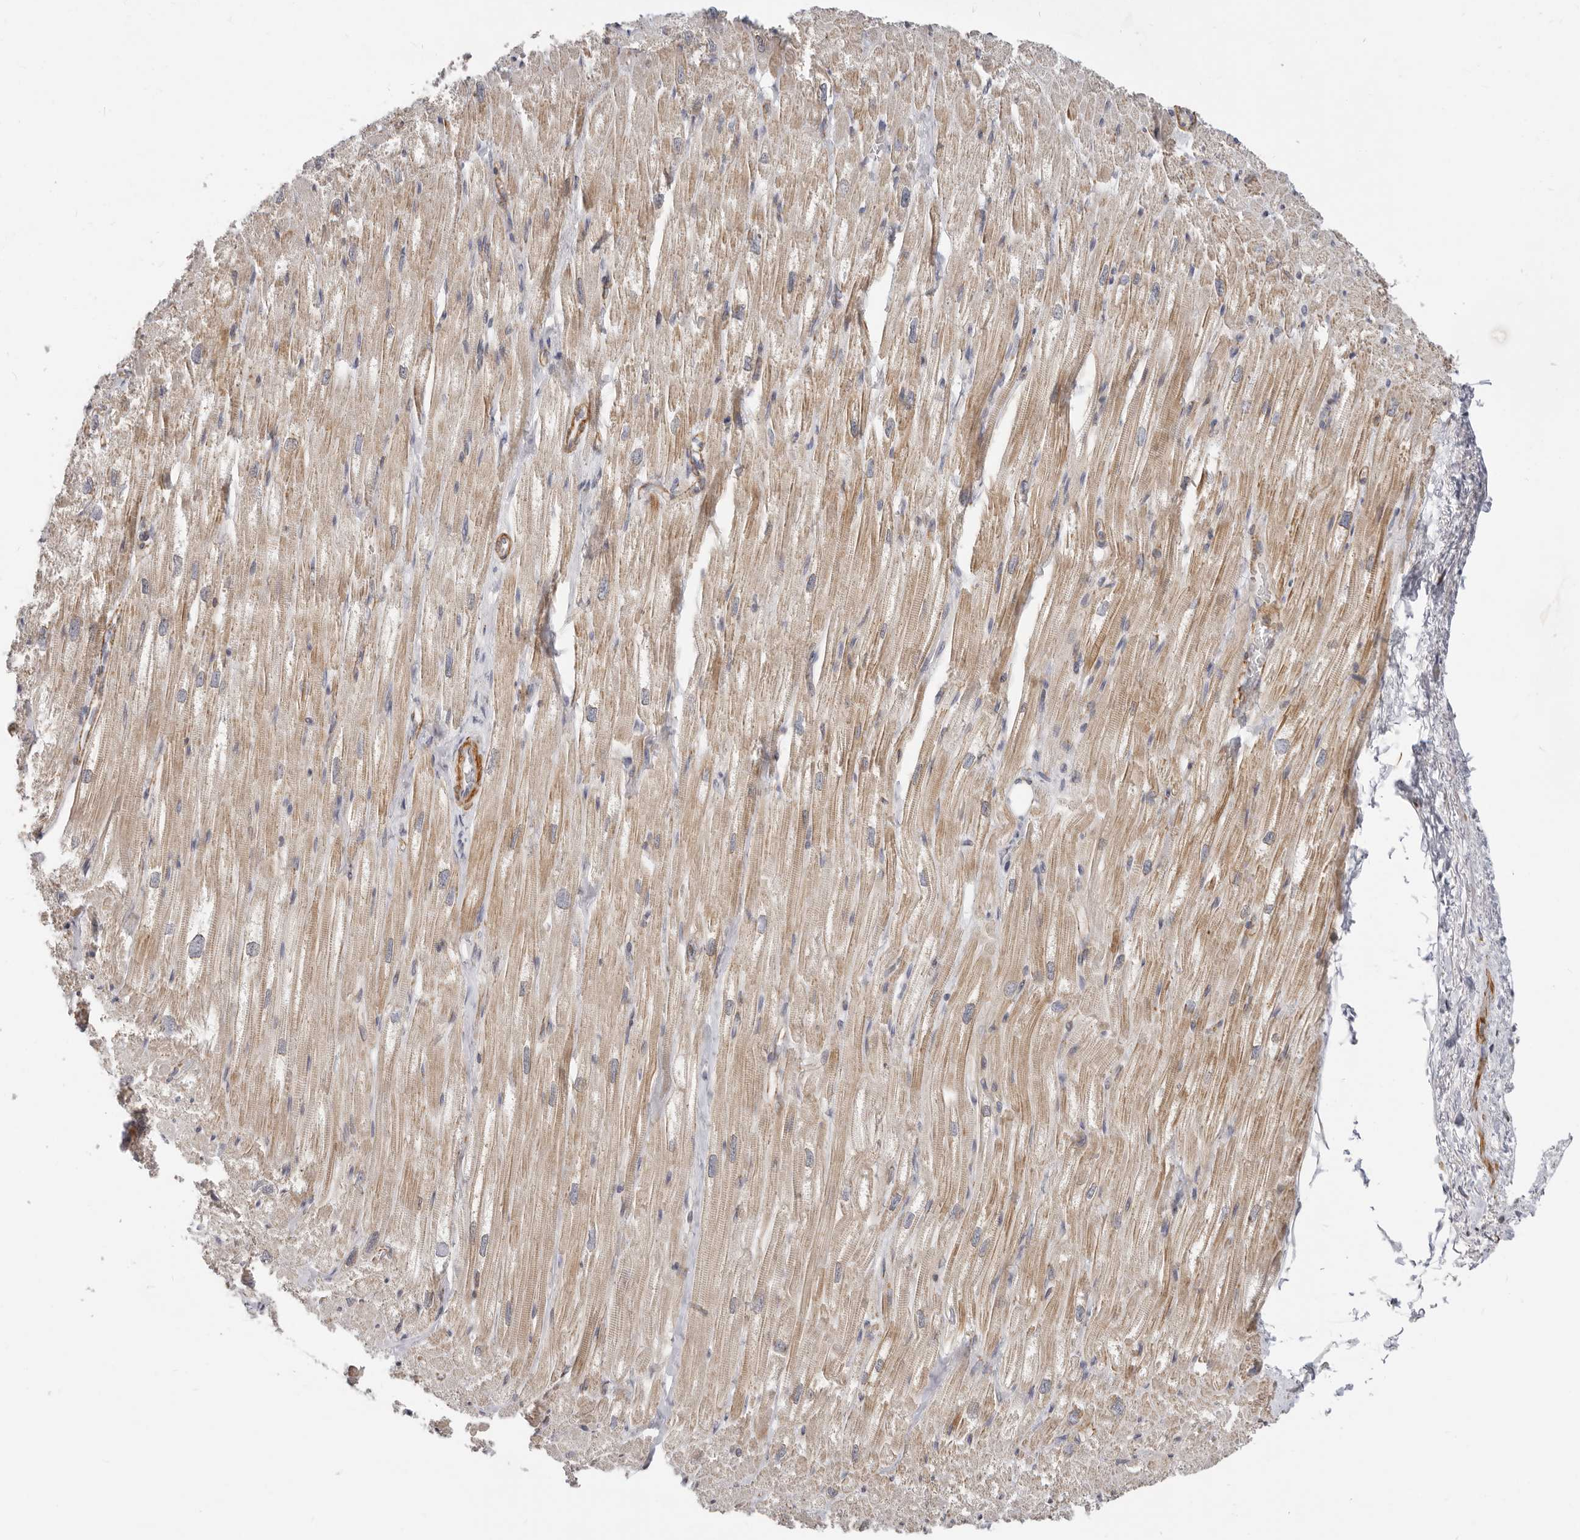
{"staining": {"intensity": "moderate", "quantity": ">75%", "location": "cytoplasmic/membranous"}, "tissue": "heart muscle", "cell_type": "Cardiomyocytes", "image_type": "normal", "snomed": [{"axis": "morphology", "description": "Normal tissue, NOS"}, {"axis": "topography", "description": "Heart"}], "caption": "High-power microscopy captured an immunohistochemistry (IHC) micrograph of benign heart muscle, revealing moderate cytoplasmic/membranous expression in approximately >75% of cardiomyocytes. Nuclei are stained in blue.", "gene": "RABAC1", "patient": {"sex": "male", "age": 50}}